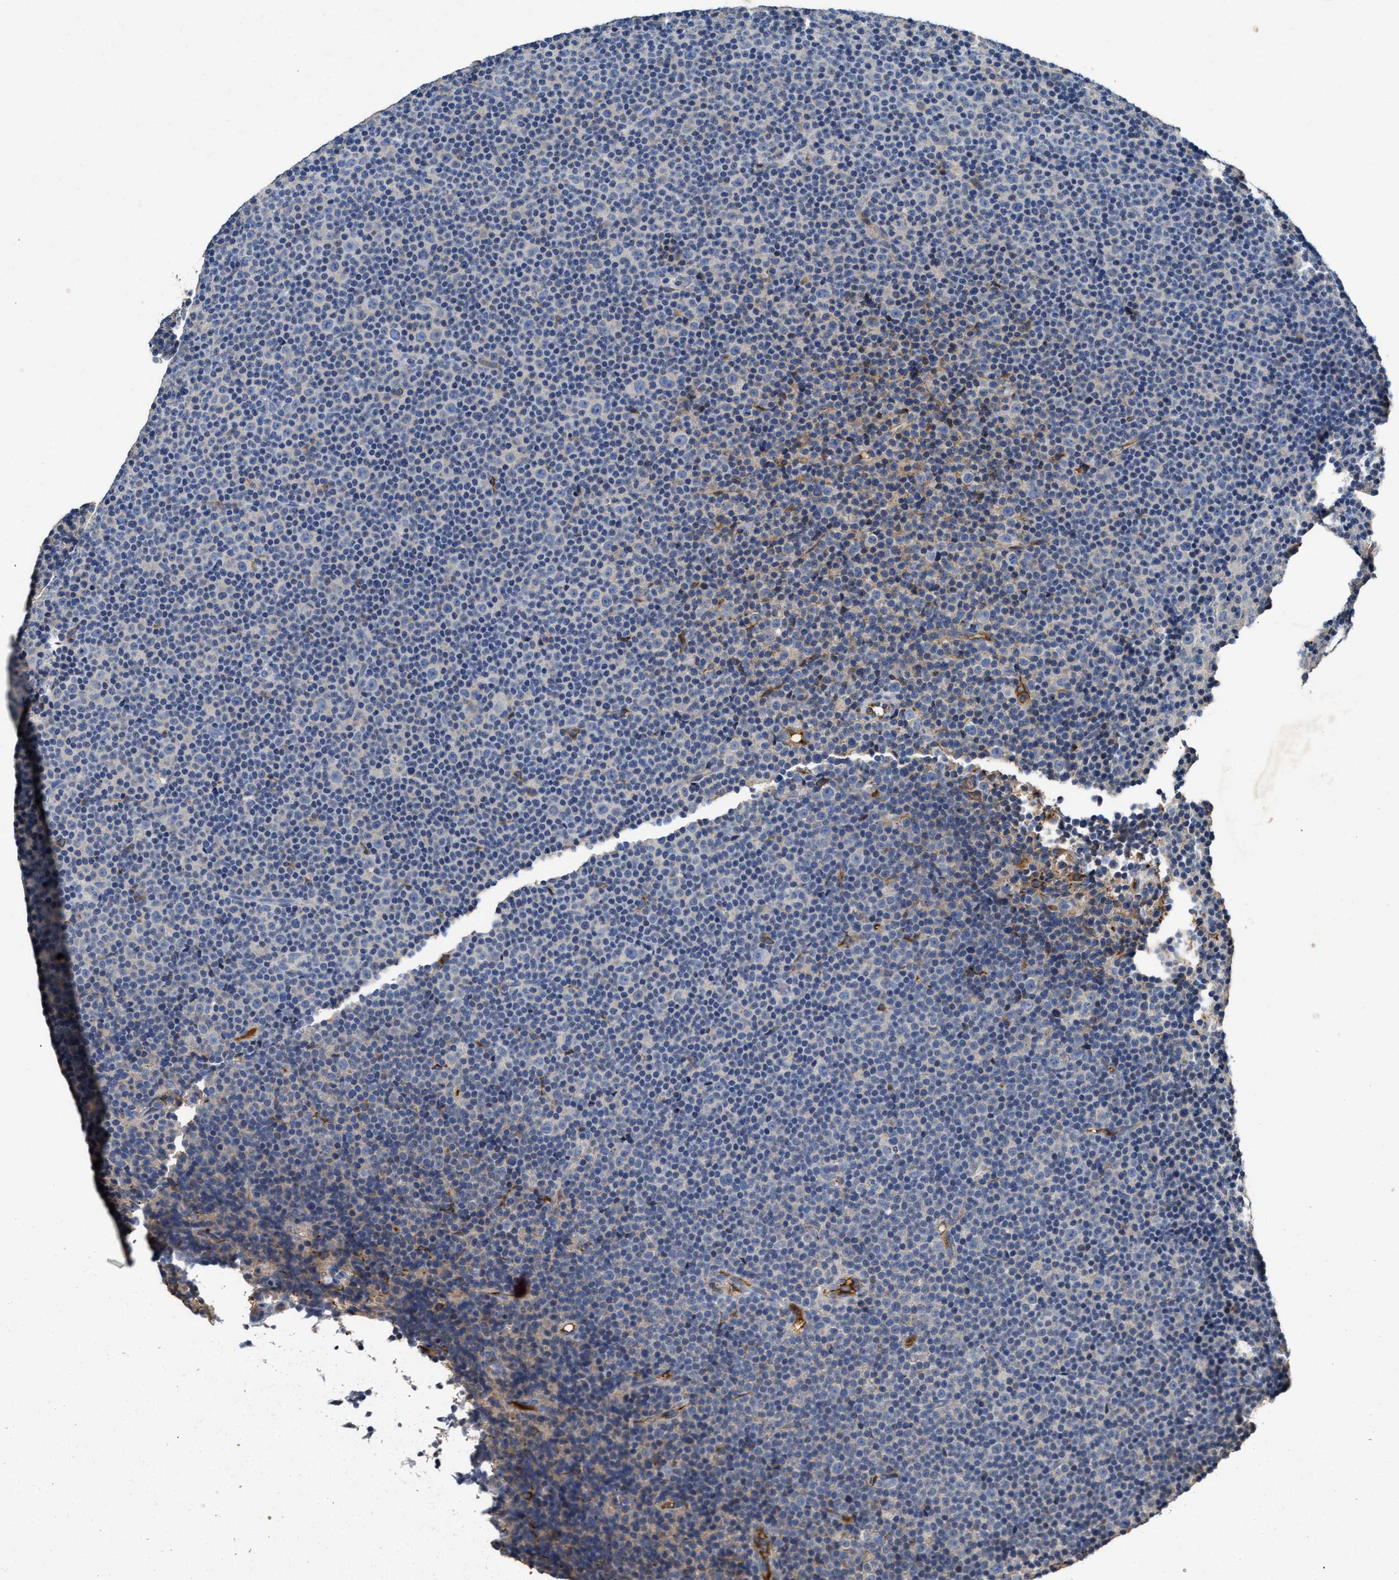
{"staining": {"intensity": "negative", "quantity": "none", "location": "none"}, "tissue": "lymphoma", "cell_type": "Tumor cells", "image_type": "cancer", "snomed": [{"axis": "morphology", "description": "Malignant lymphoma, non-Hodgkin's type, Low grade"}, {"axis": "topography", "description": "Lymph node"}], "caption": "IHC histopathology image of neoplastic tissue: low-grade malignant lymphoma, non-Hodgkin's type stained with DAB shows no significant protein expression in tumor cells.", "gene": "C3", "patient": {"sex": "female", "age": 67}}